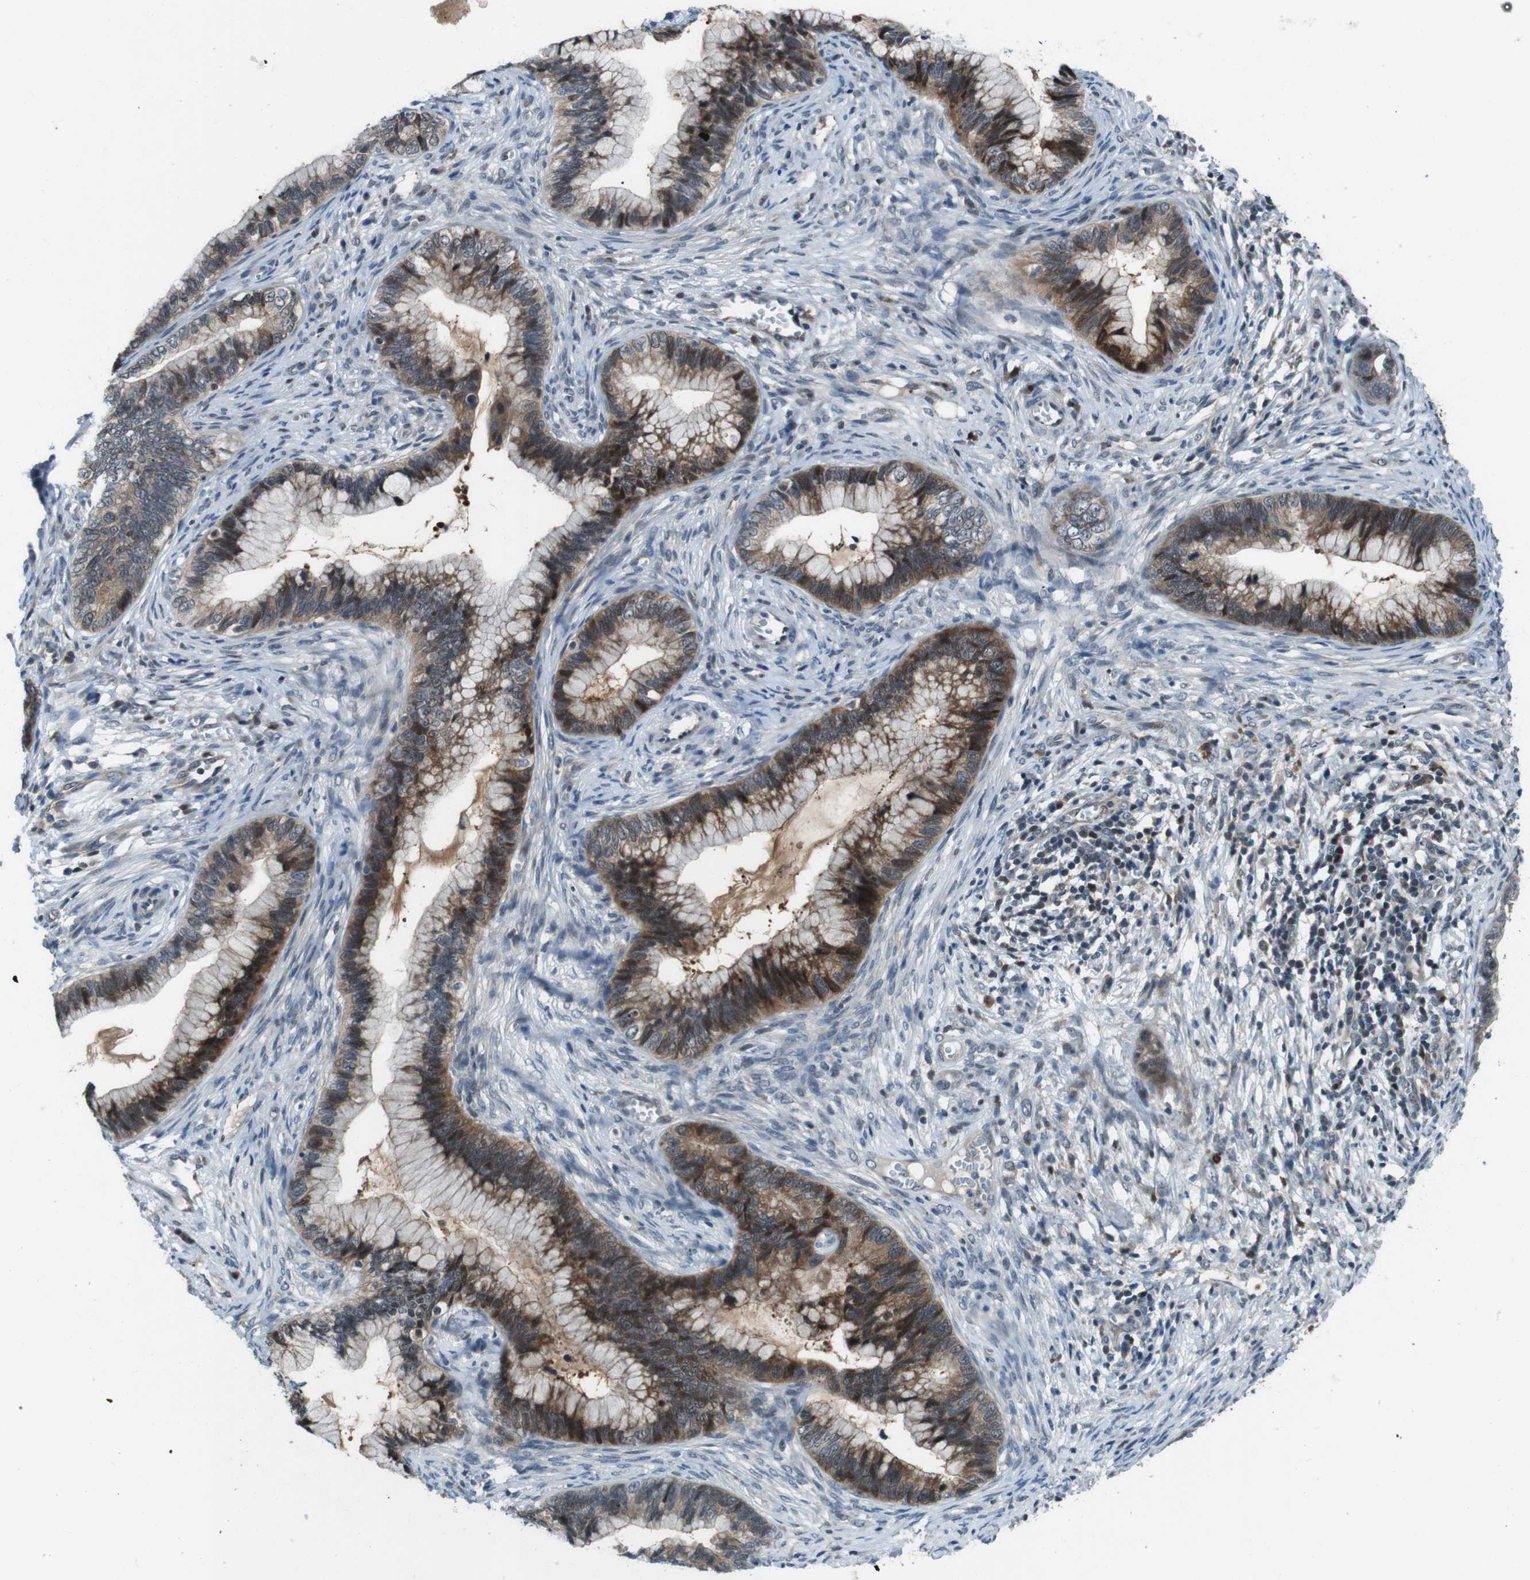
{"staining": {"intensity": "moderate", "quantity": ">75%", "location": "cytoplasmic/membranous"}, "tissue": "cervical cancer", "cell_type": "Tumor cells", "image_type": "cancer", "snomed": [{"axis": "morphology", "description": "Adenocarcinoma, NOS"}, {"axis": "topography", "description": "Cervix"}], "caption": "Cervical adenocarcinoma stained with DAB IHC displays medium levels of moderate cytoplasmic/membranous positivity in approximately >75% of tumor cells.", "gene": "LRP5", "patient": {"sex": "female", "age": 44}}